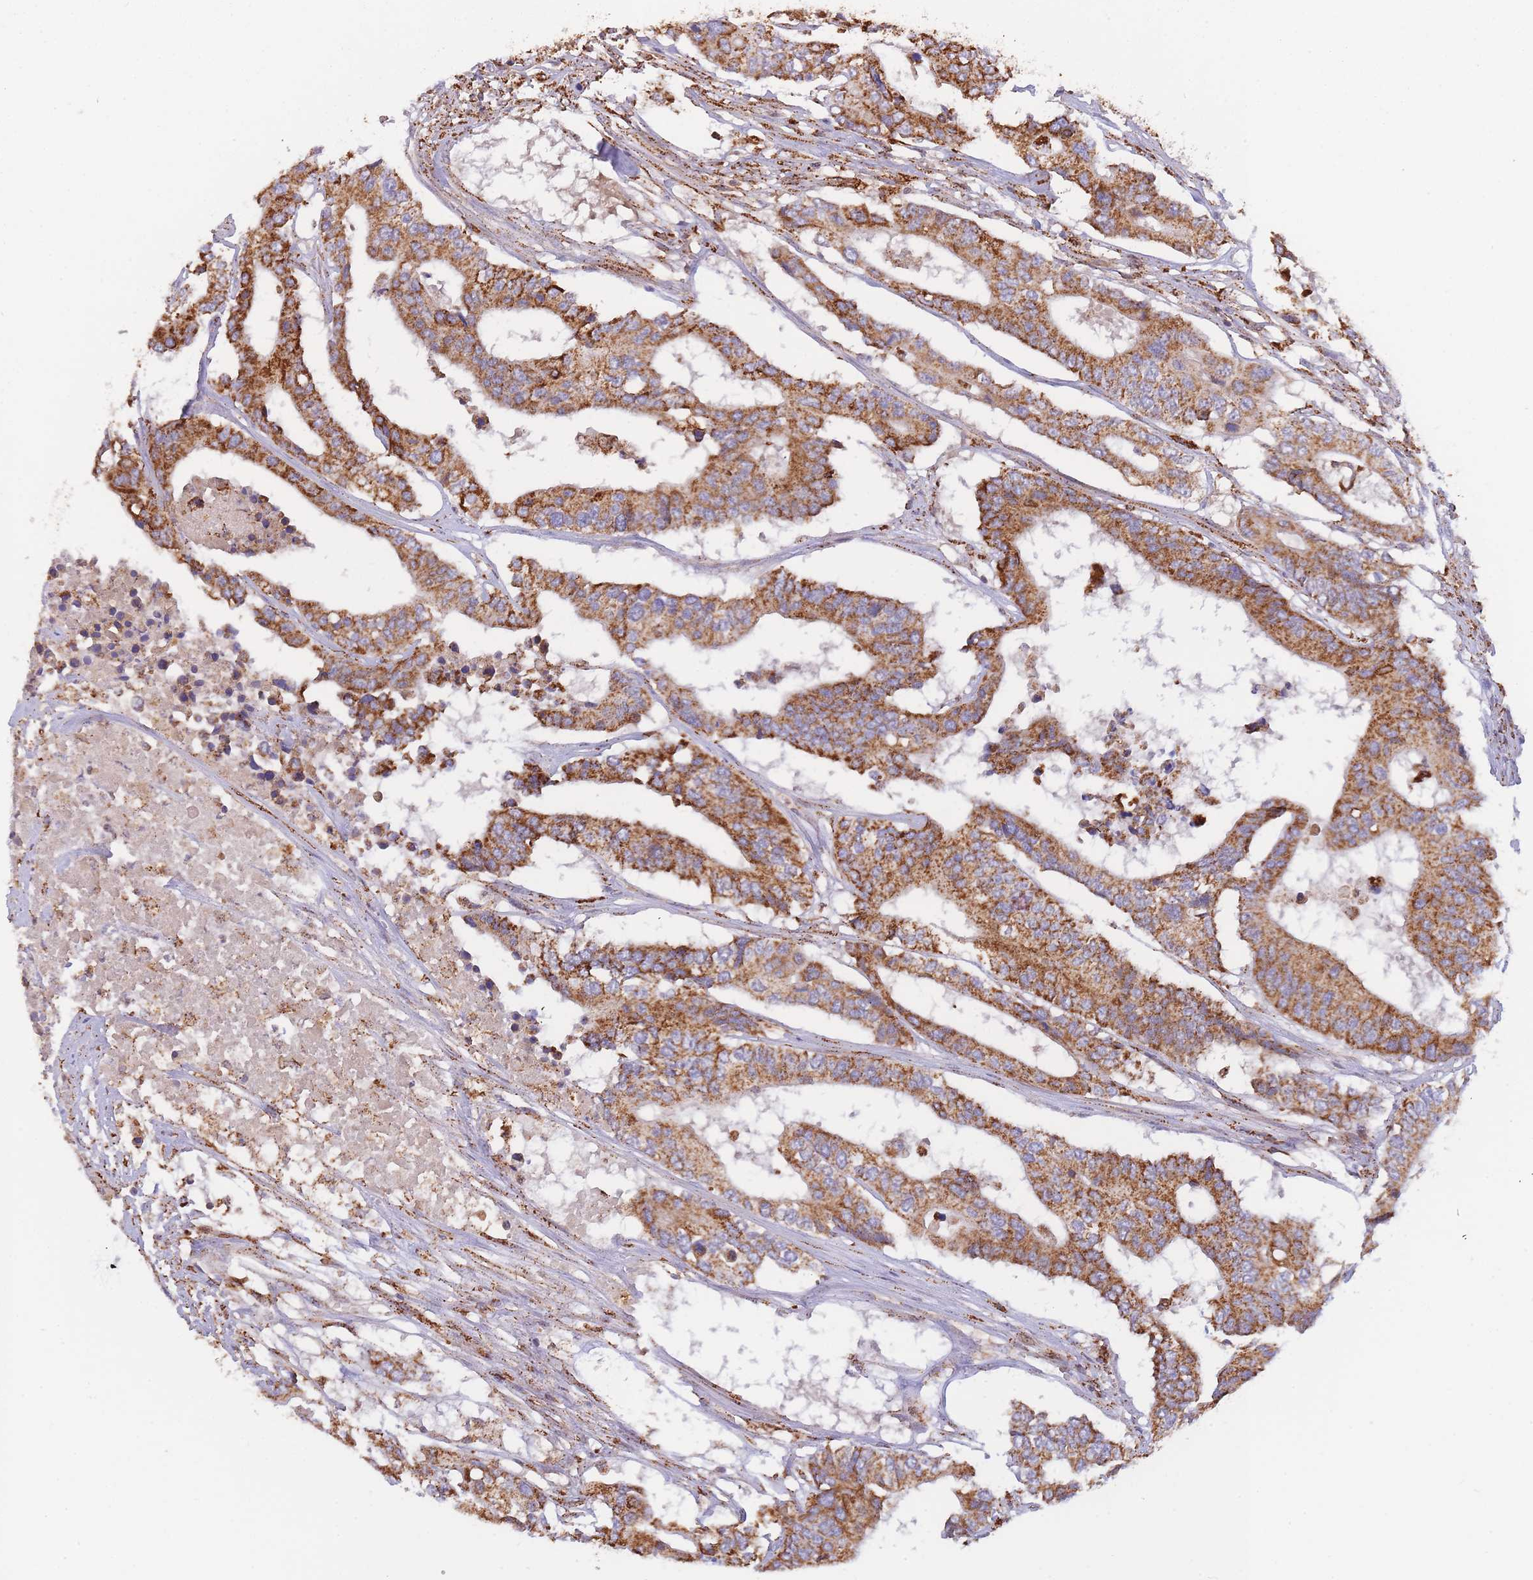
{"staining": {"intensity": "strong", "quantity": ">75%", "location": "cytoplasmic/membranous"}, "tissue": "colorectal cancer", "cell_type": "Tumor cells", "image_type": "cancer", "snomed": [{"axis": "morphology", "description": "Adenocarcinoma, NOS"}, {"axis": "topography", "description": "Colon"}], "caption": "Colorectal cancer stained with immunohistochemistry (IHC) demonstrates strong cytoplasmic/membranous positivity in about >75% of tumor cells.", "gene": "MRPL17", "patient": {"sex": "male", "age": 77}}